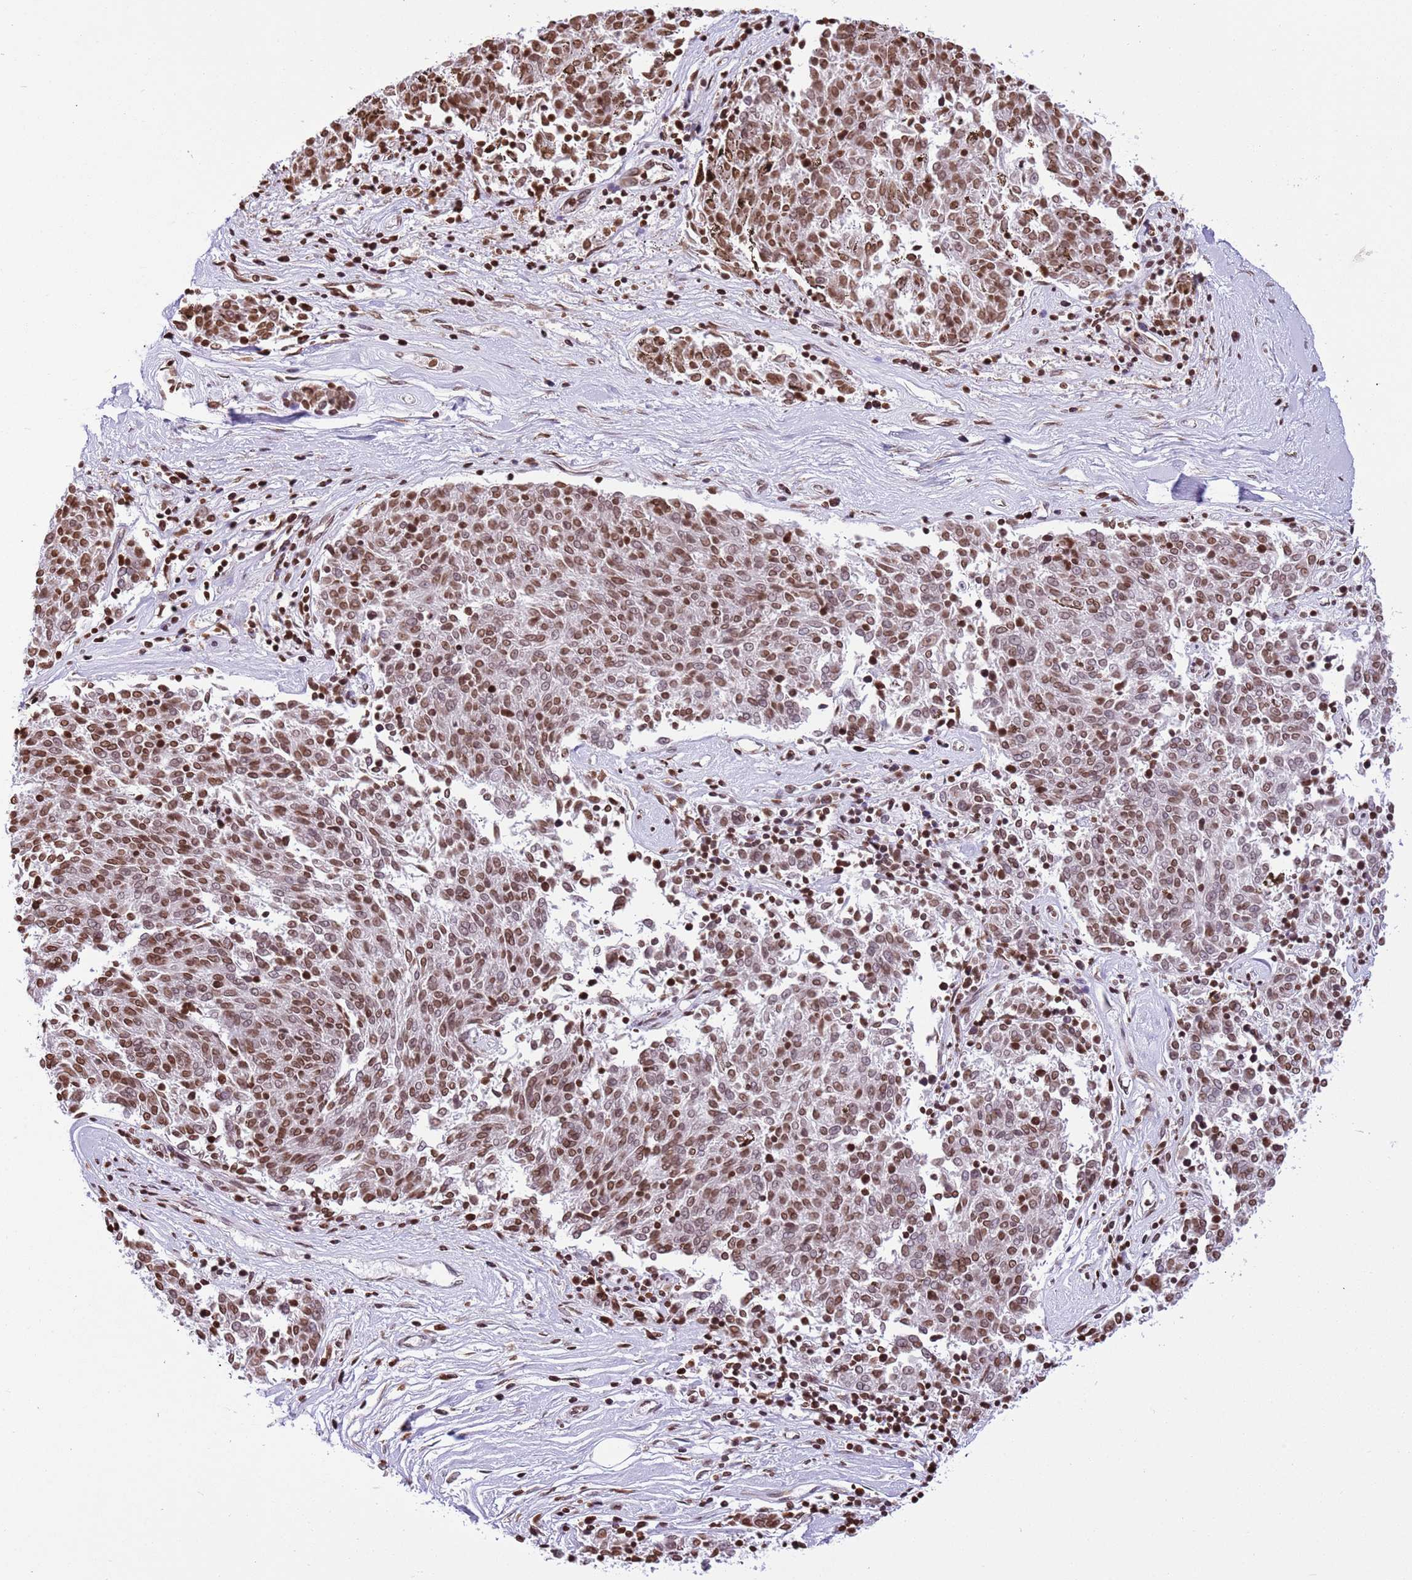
{"staining": {"intensity": "moderate", "quantity": ">75%", "location": "nuclear"}, "tissue": "melanoma", "cell_type": "Tumor cells", "image_type": "cancer", "snomed": [{"axis": "morphology", "description": "Malignant melanoma, NOS"}, {"axis": "topography", "description": "Skin"}], "caption": "A high-resolution photomicrograph shows IHC staining of melanoma, which reveals moderate nuclear staining in approximately >75% of tumor cells.", "gene": "NRIP1", "patient": {"sex": "female", "age": 72}}